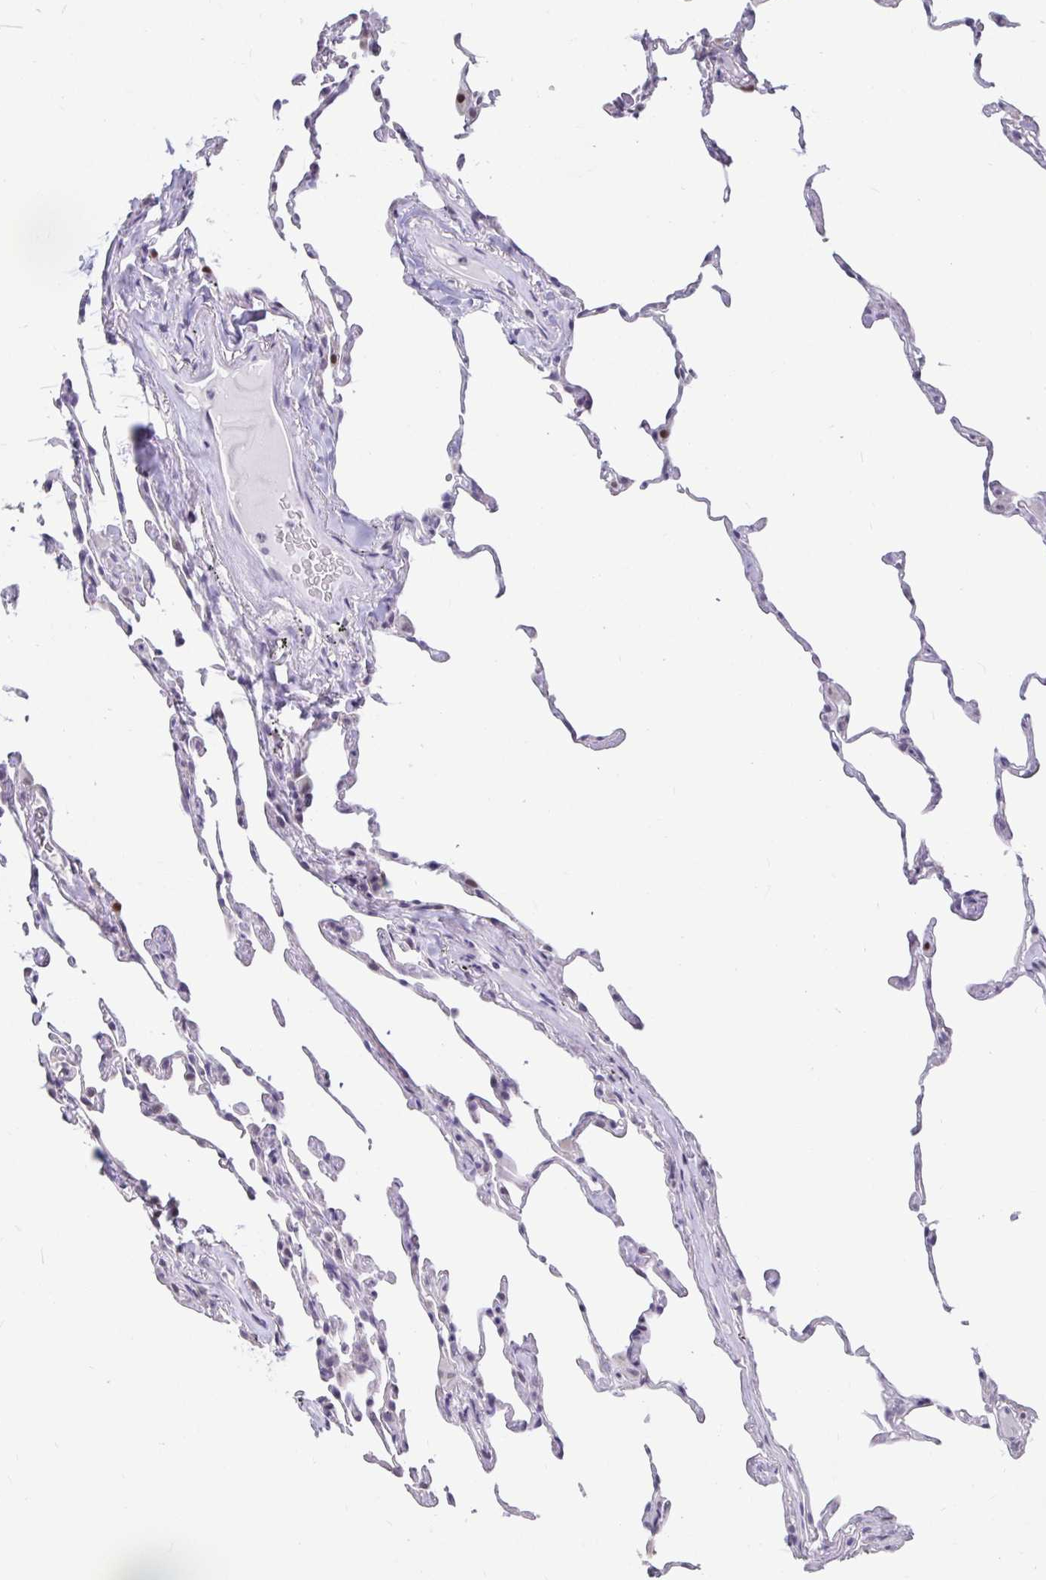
{"staining": {"intensity": "negative", "quantity": "none", "location": "none"}, "tissue": "lung", "cell_type": "Alveolar cells", "image_type": "normal", "snomed": [{"axis": "morphology", "description": "Normal tissue, NOS"}, {"axis": "topography", "description": "Lung"}], "caption": "This is a micrograph of immunohistochemistry staining of unremarkable lung, which shows no staining in alveolar cells. The staining is performed using DAB (3,3'-diaminobenzidine) brown chromogen with nuclei counter-stained in using hematoxylin.", "gene": "ANLN", "patient": {"sex": "female", "age": 57}}